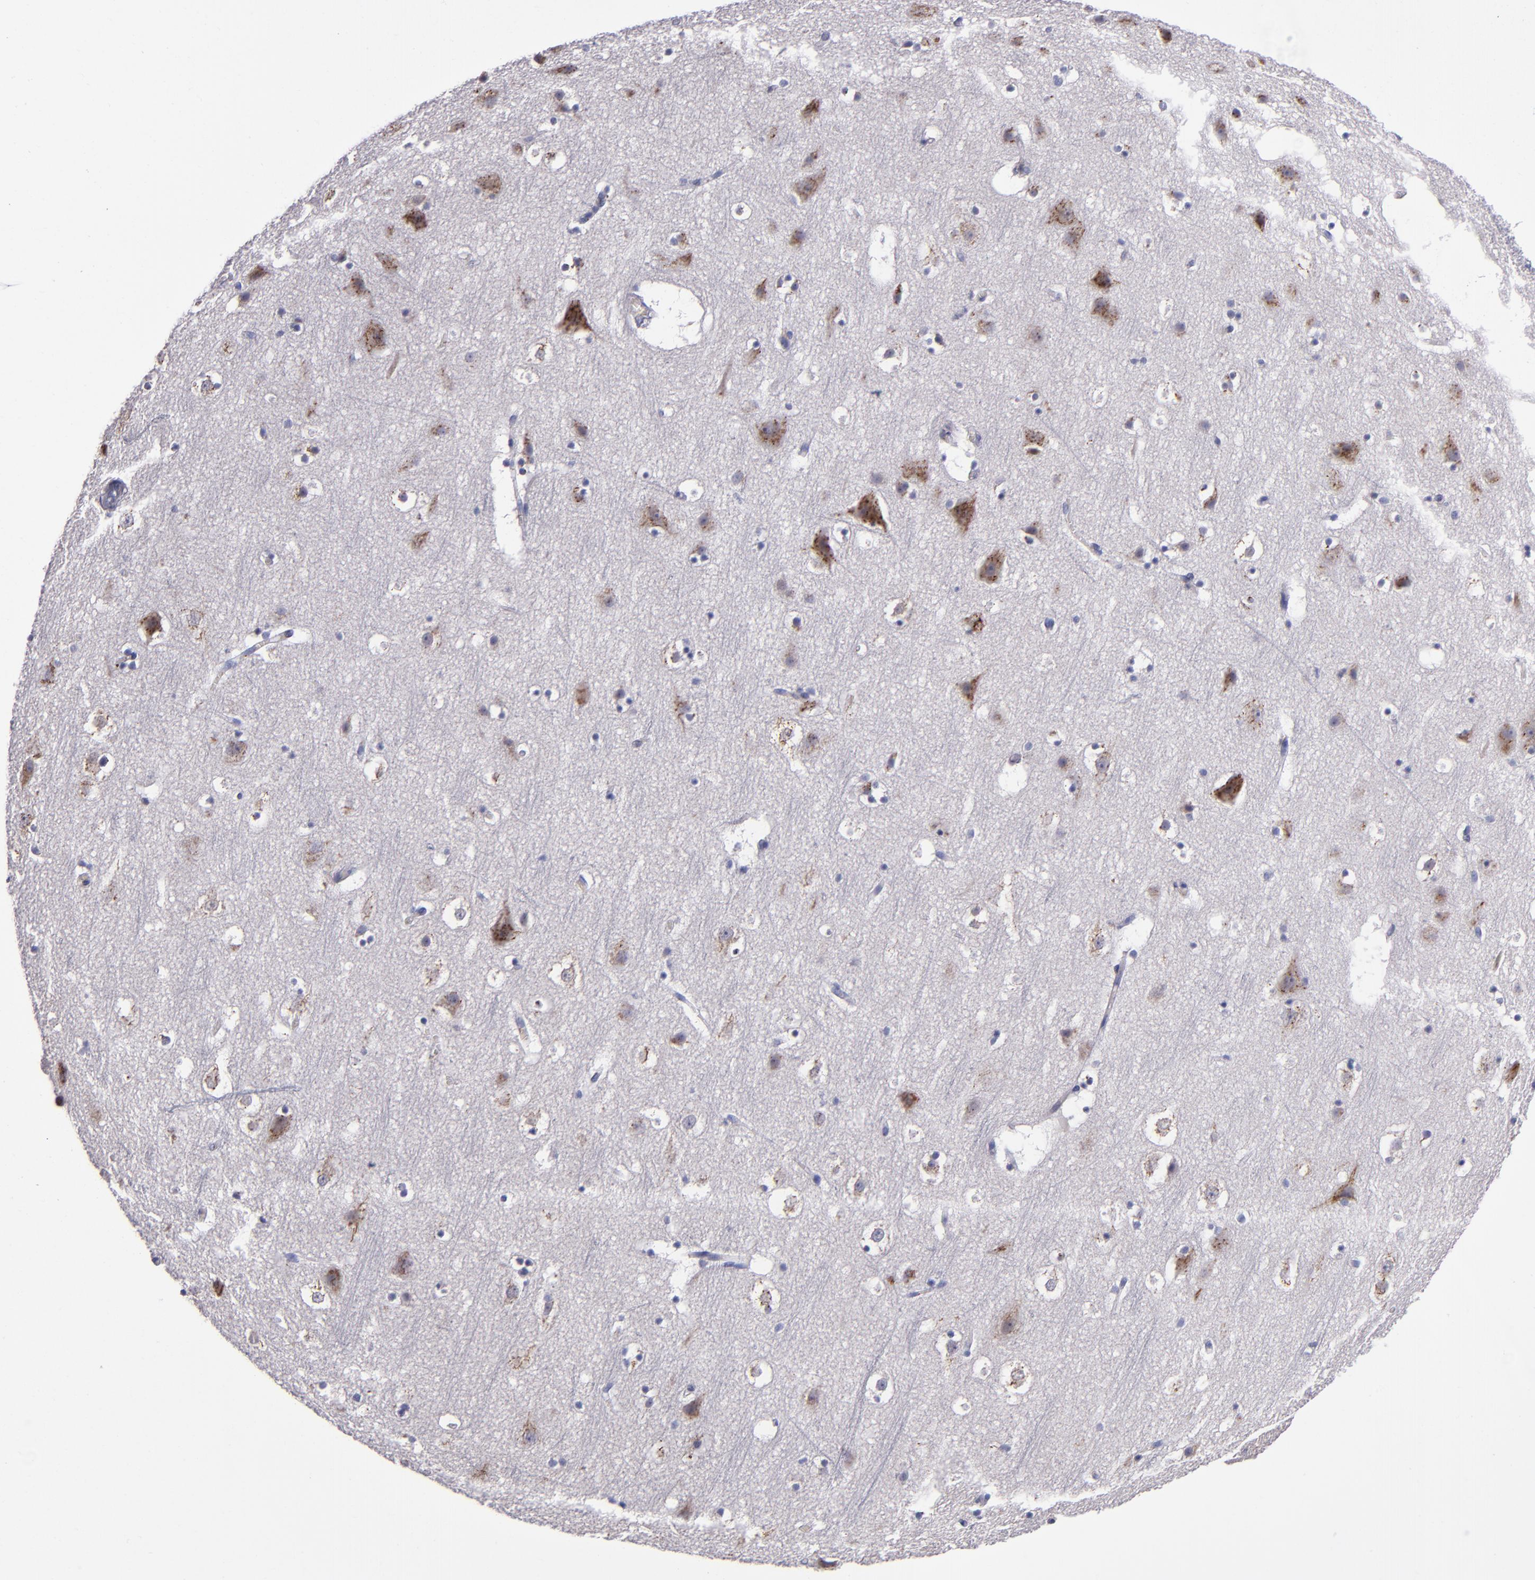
{"staining": {"intensity": "negative", "quantity": "none", "location": "none"}, "tissue": "cerebral cortex", "cell_type": "Endothelial cells", "image_type": "normal", "snomed": [{"axis": "morphology", "description": "Normal tissue, NOS"}, {"axis": "topography", "description": "Cerebral cortex"}], "caption": "IHC image of normal cerebral cortex: cerebral cortex stained with DAB (3,3'-diaminobenzidine) exhibits no significant protein staining in endothelial cells. (IHC, brightfield microscopy, high magnification).", "gene": "RAB41", "patient": {"sex": "male", "age": 45}}